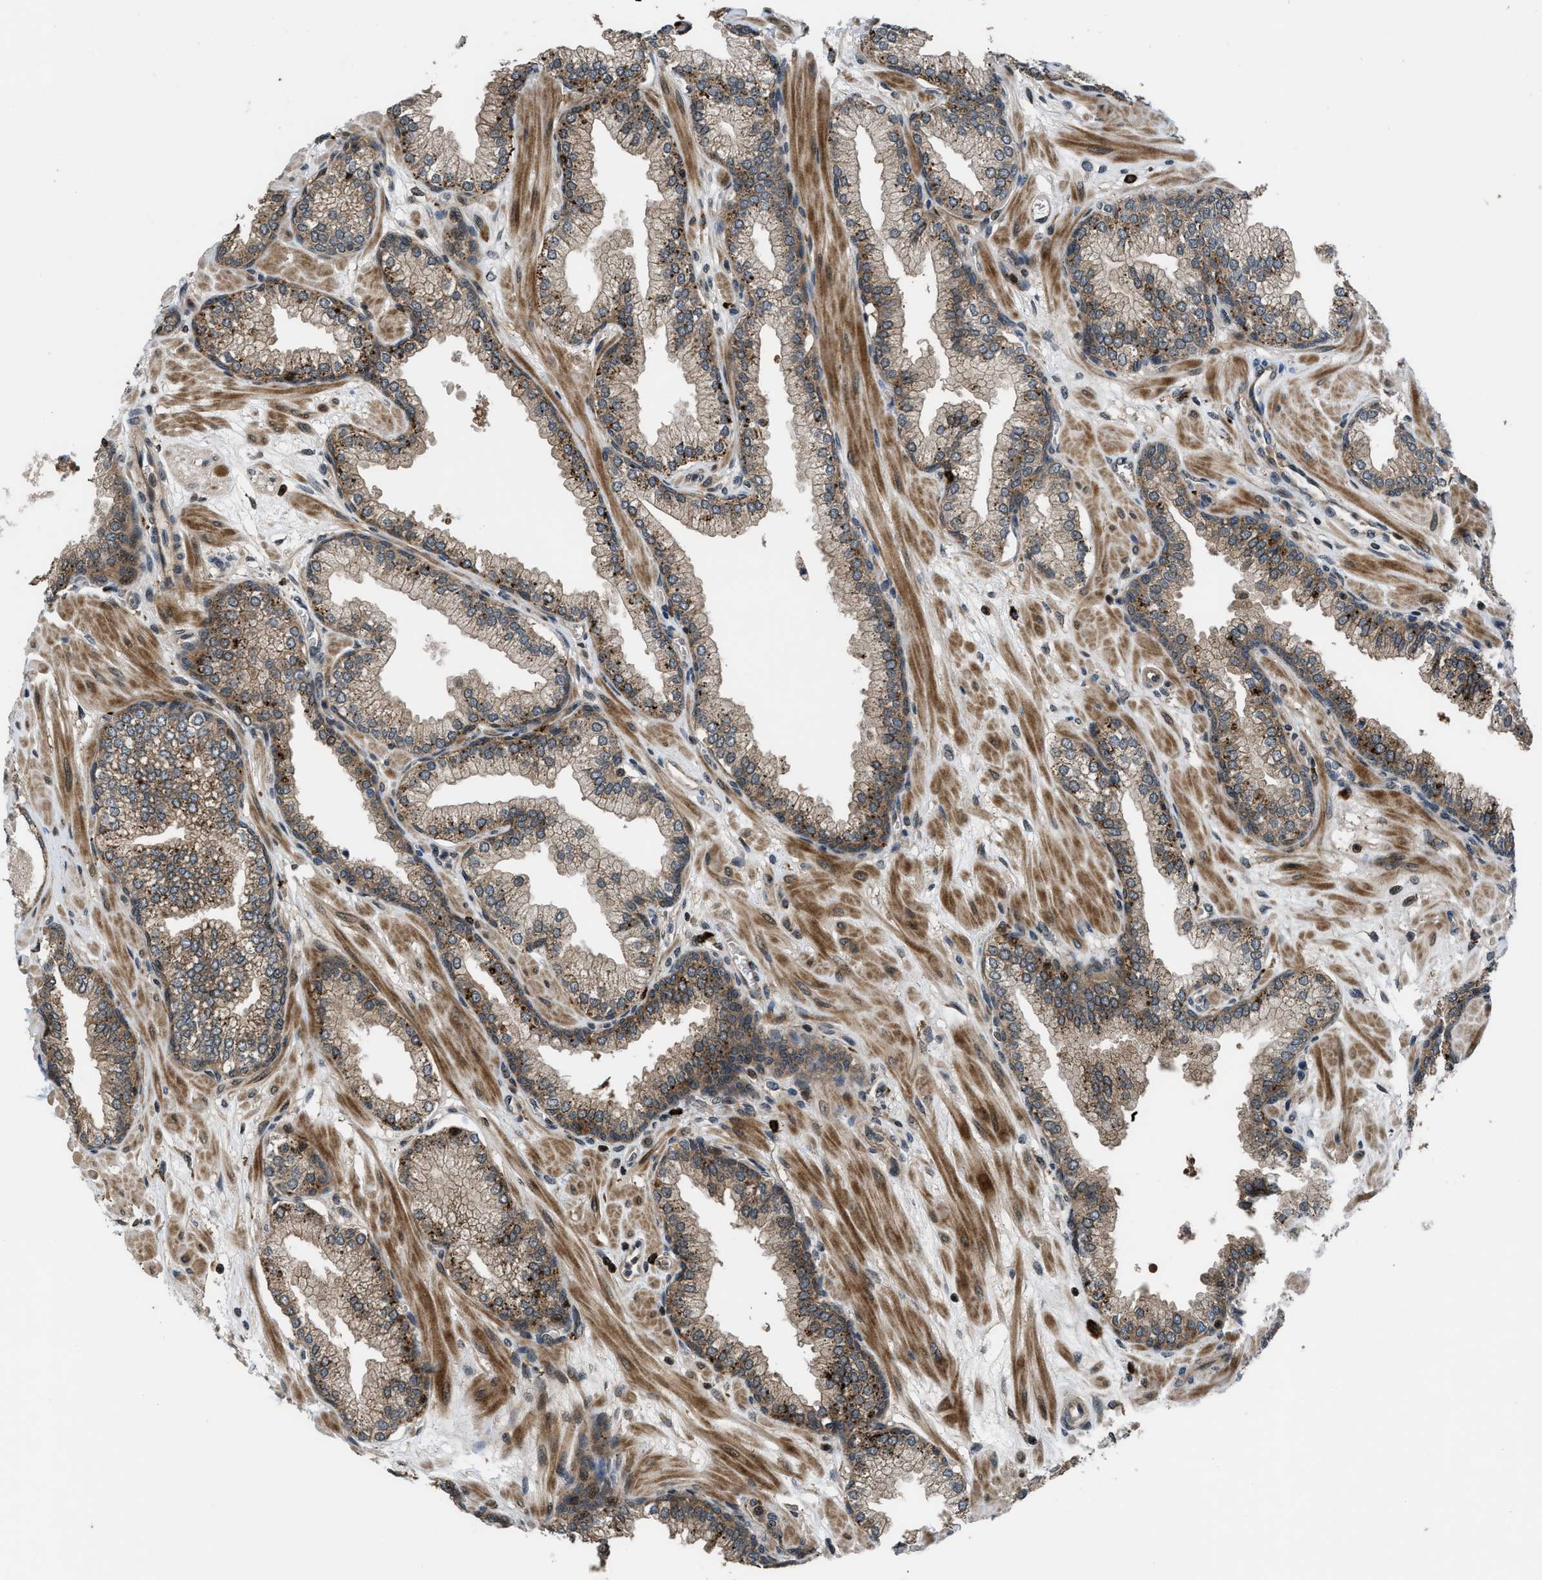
{"staining": {"intensity": "moderate", "quantity": "25%-75%", "location": "cytoplasmic/membranous"}, "tissue": "prostate", "cell_type": "Glandular cells", "image_type": "normal", "snomed": [{"axis": "morphology", "description": "Normal tissue, NOS"}, {"axis": "morphology", "description": "Urothelial carcinoma, Low grade"}, {"axis": "topography", "description": "Urinary bladder"}, {"axis": "topography", "description": "Prostate"}], "caption": "Prostate stained with a brown dye displays moderate cytoplasmic/membranous positive positivity in about 25%-75% of glandular cells.", "gene": "CTBS", "patient": {"sex": "male", "age": 60}}